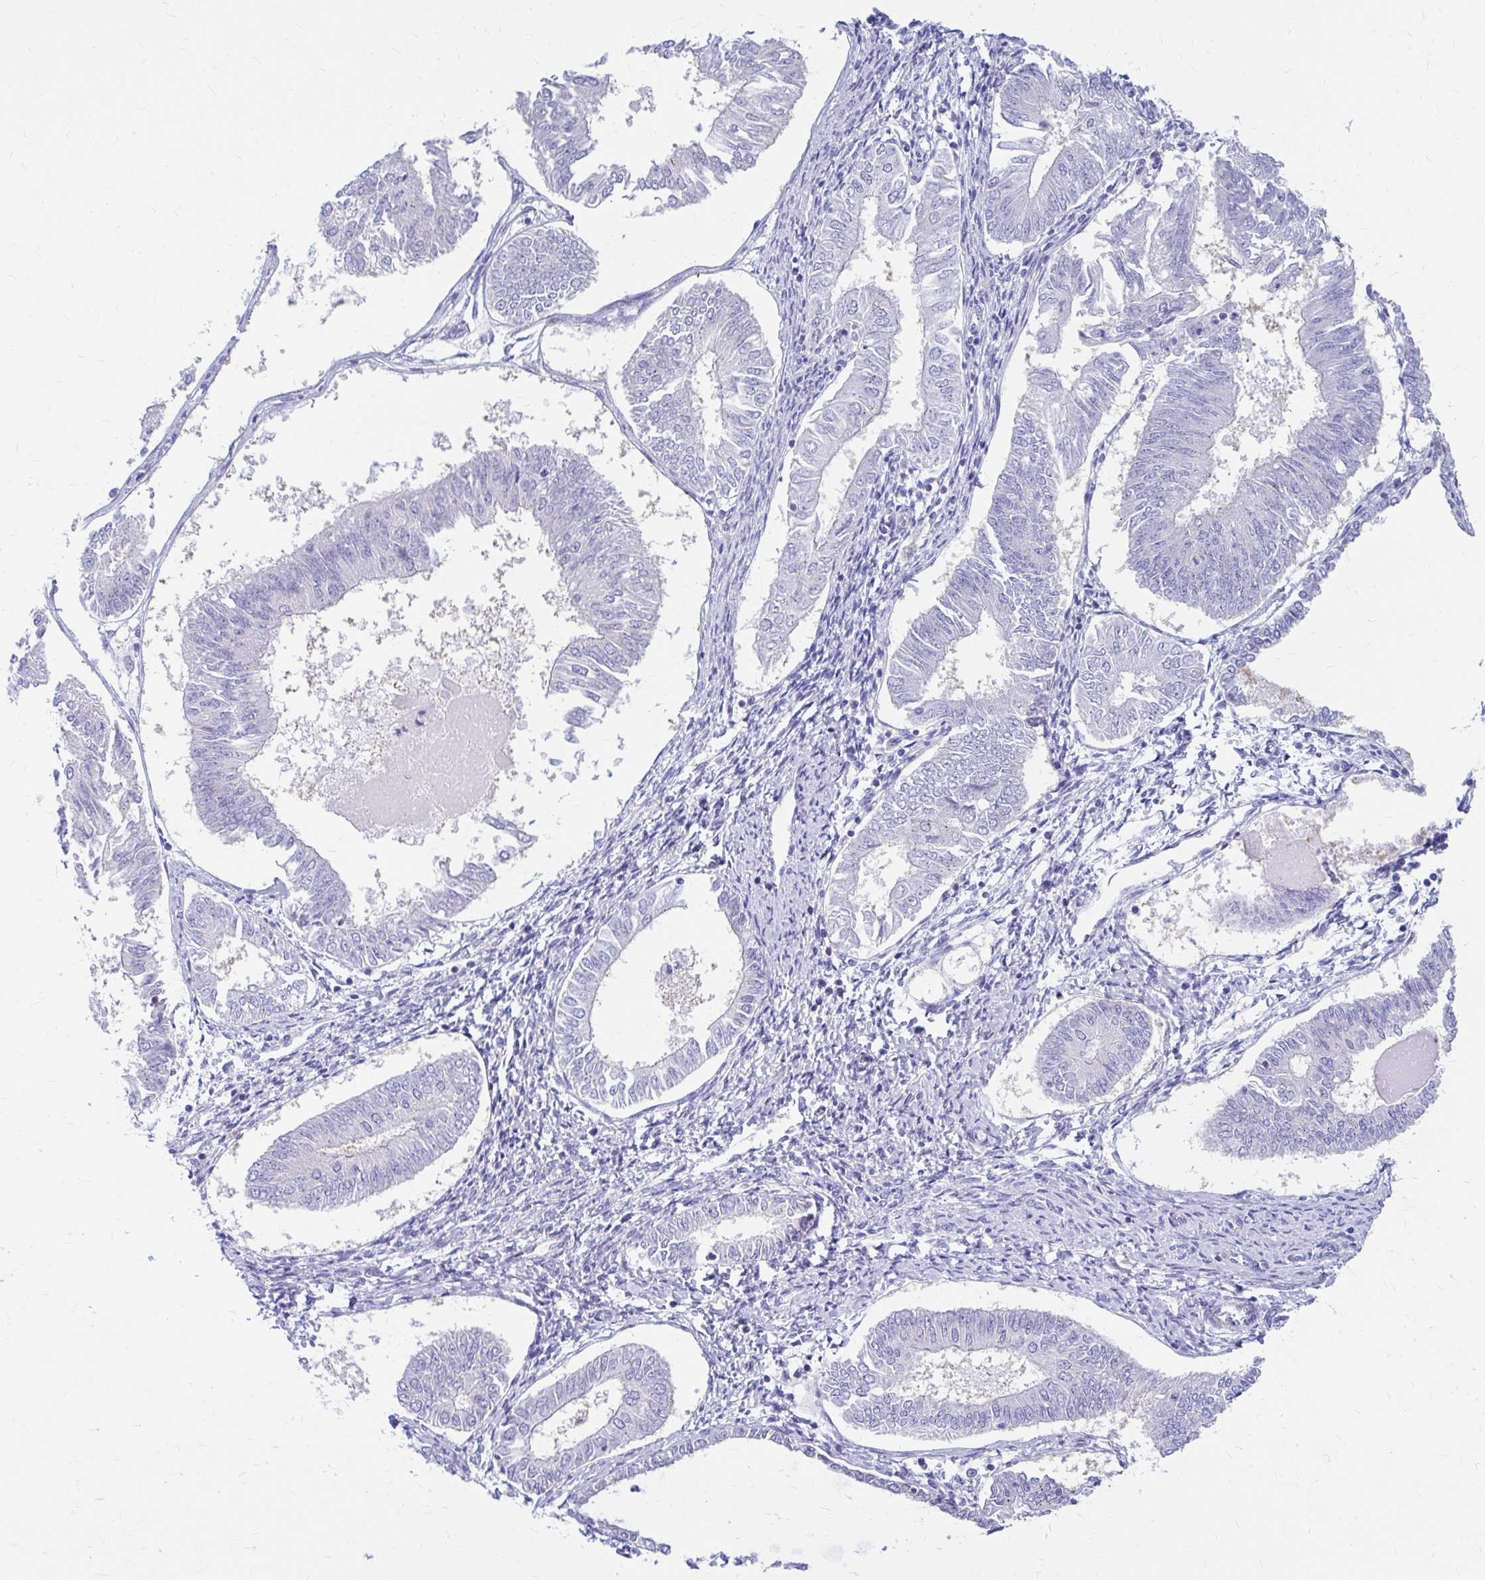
{"staining": {"intensity": "negative", "quantity": "none", "location": "none"}, "tissue": "endometrial cancer", "cell_type": "Tumor cells", "image_type": "cancer", "snomed": [{"axis": "morphology", "description": "Adenocarcinoma, NOS"}, {"axis": "topography", "description": "Endometrium"}], "caption": "This histopathology image is of endometrial cancer (adenocarcinoma) stained with immunohistochemistry to label a protein in brown with the nuclei are counter-stained blue. There is no positivity in tumor cells. Nuclei are stained in blue.", "gene": "RADIL", "patient": {"sex": "female", "age": 58}}